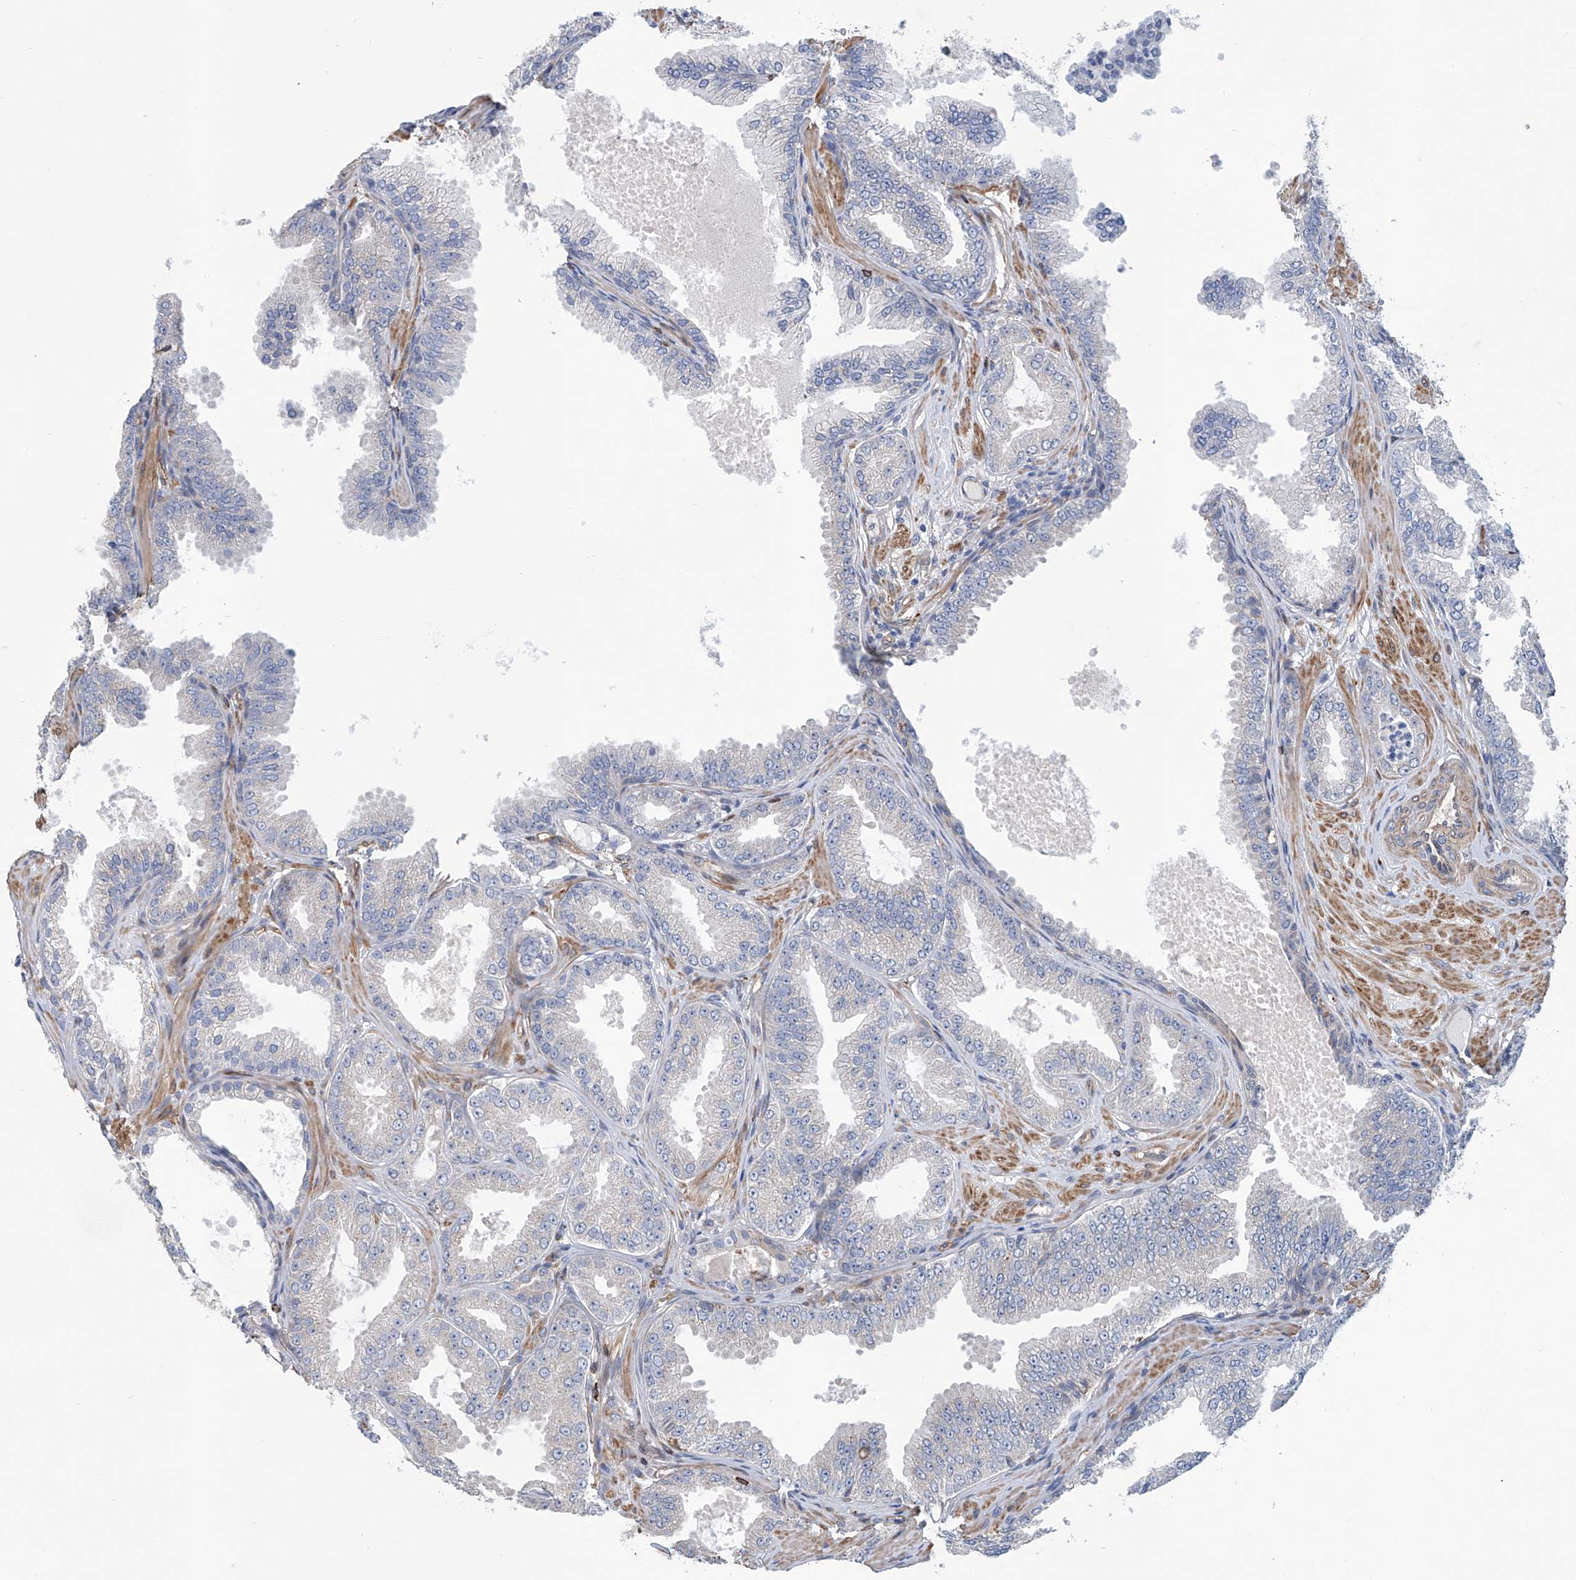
{"staining": {"intensity": "negative", "quantity": "none", "location": "none"}, "tissue": "prostate cancer", "cell_type": "Tumor cells", "image_type": "cancer", "snomed": [{"axis": "morphology", "description": "Adenocarcinoma, Low grade"}, {"axis": "topography", "description": "Prostate"}], "caption": "Immunohistochemistry of adenocarcinoma (low-grade) (prostate) shows no expression in tumor cells.", "gene": "TNN", "patient": {"sex": "male", "age": 63}}